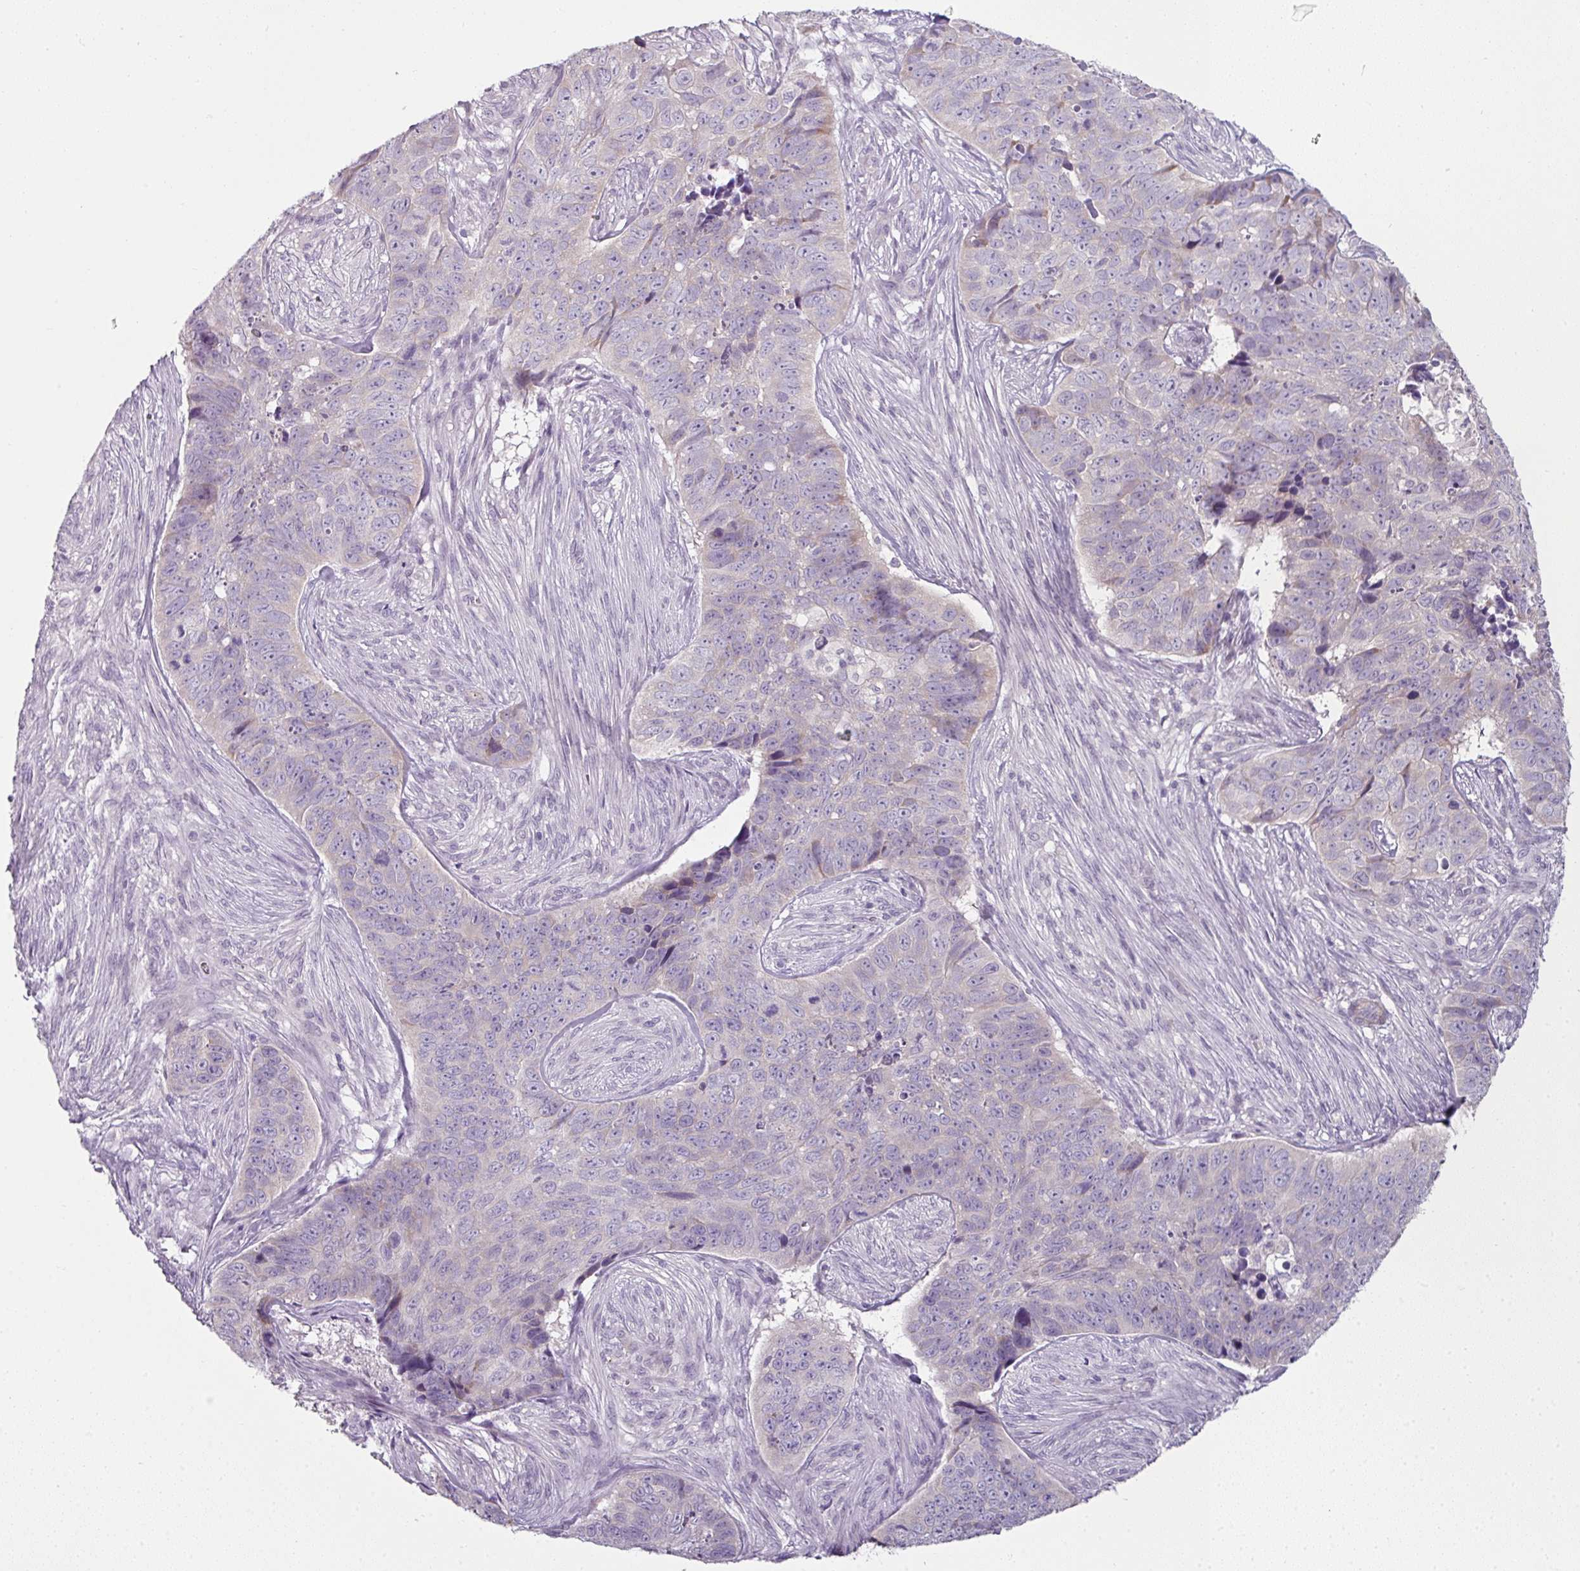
{"staining": {"intensity": "negative", "quantity": "none", "location": "none"}, "tissue": "skin cancer", "cell_type": "Tumor cells", "image_type": "cancer", "snomed": [{"axis": "morphology", "description": "Basal cell carcinoma"}, {"axis": "topography", "description": "Skin"}], "caption": "Skin basal cell carcinoma was stained to show a protein in brown. There is no significant expression in tumor cells. (DAB (3,3'-diaminobenzidine) immunohistochemistry with hematoxylin counter stain).", "gene": "FHAD1", "patient": {"sex": "female", "age": 82}}